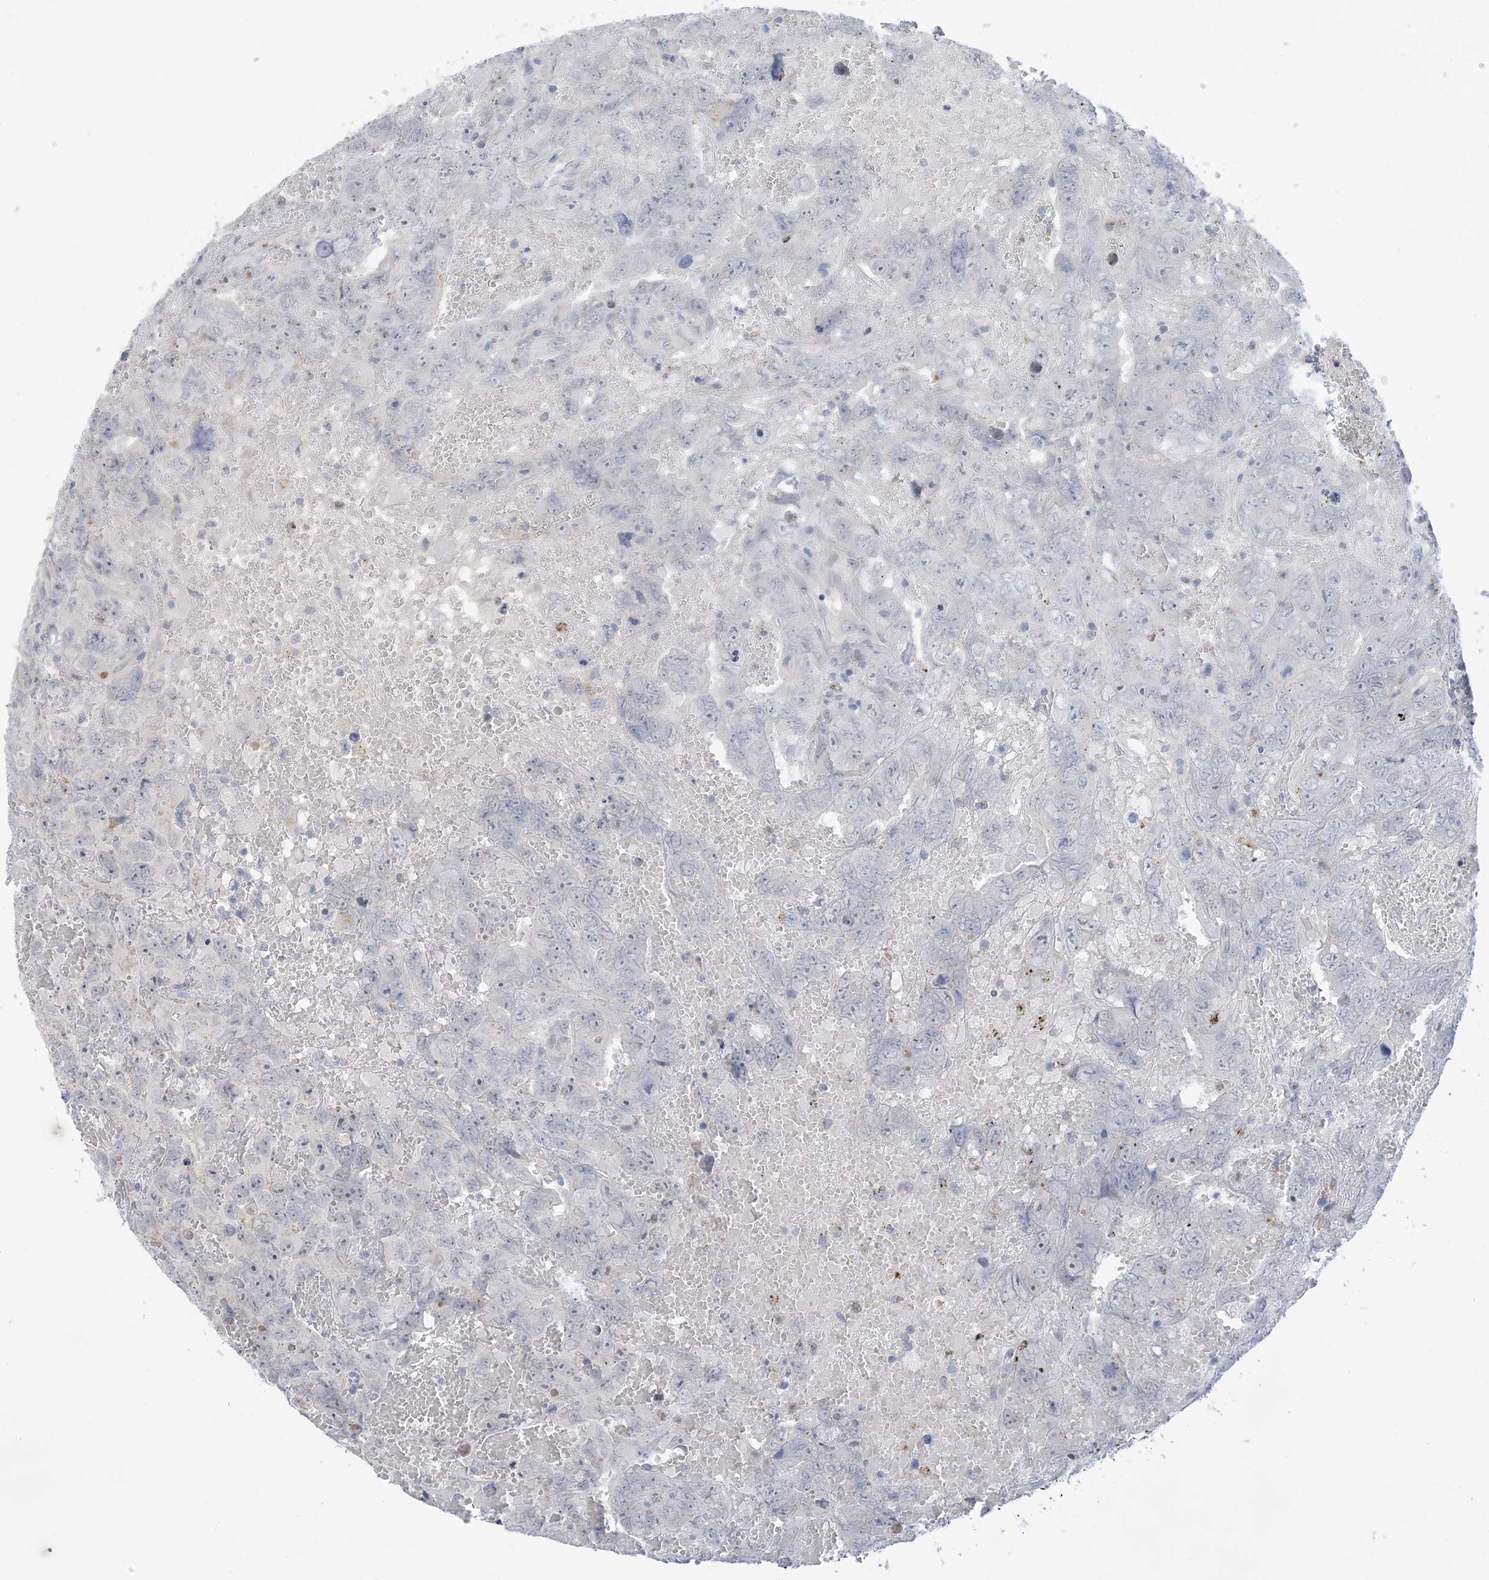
{"staining": {"intensity": "negative", "quantity": "none", "location": "none"}, "tissue": "testis cancer", "cell_type": "Tumor cells", "image_type": "cancer", "snomed": [{"axis": "morphology", "description": "Carcinoma, Embryonal, NOS"}, {"axis": "topography", "description": "Testis"}], "caption": "Image shows no significant protein staining in tumor cells of testis embryonal carcinoma.", "gene": "TTYH1", "patient": {"sex": "male", "age": 45}}